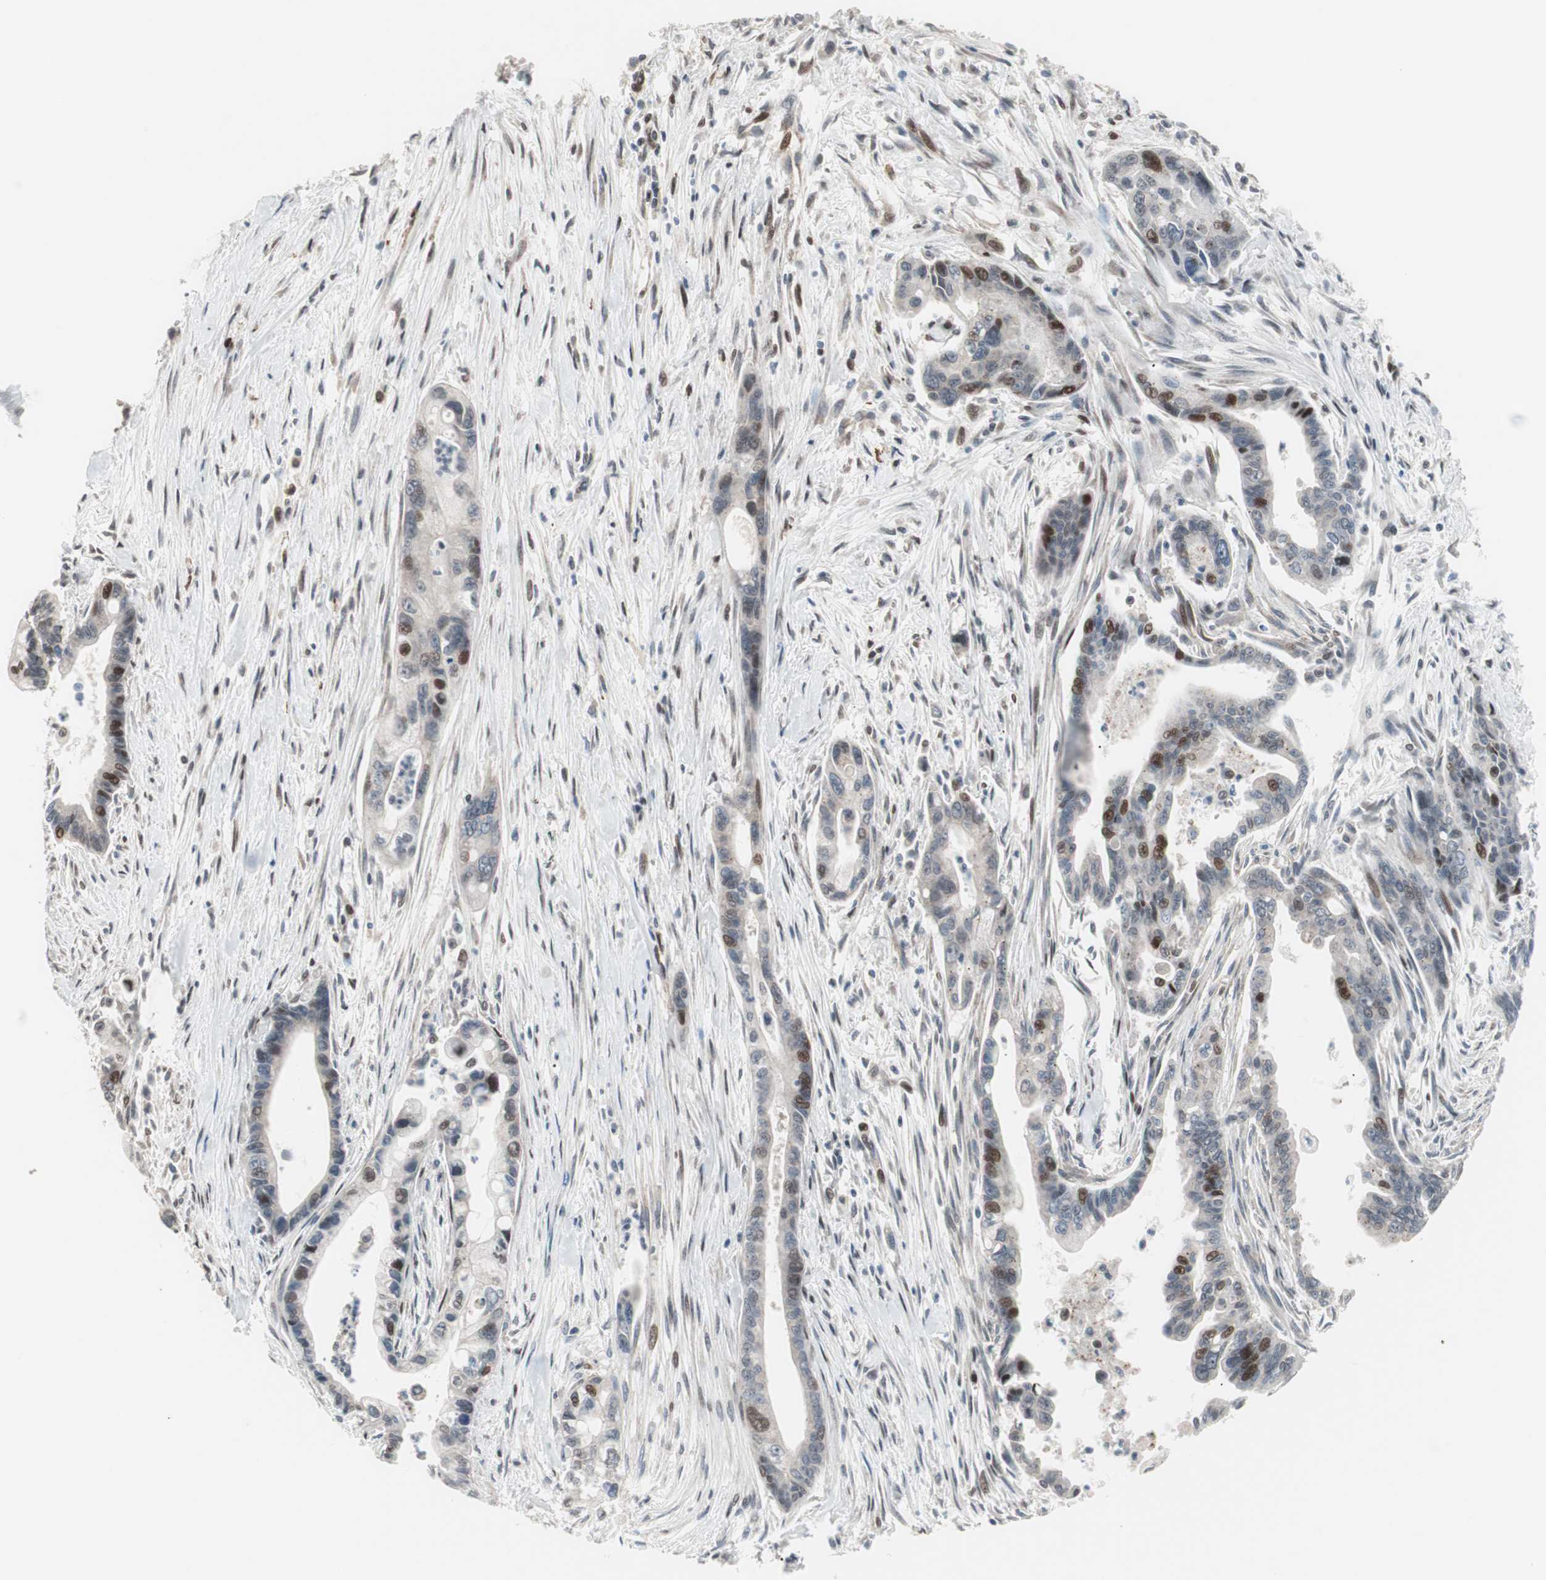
{"staining": {"intensity": "moderate", "quantity": "<25%", "location": "nuclear"}, "tissue": "pancreatic cancer", "cell_type": "Tumor cells", "image_type": "cancer", "snomed": [{"axis": "morphology", "description": "Adenocarcinoma, NOS"}, {"axis": "topography", "description": "Pancreas"}], "caption": "Immunohistochemical staining of adenocarcinoma (pancreatic) demonstrates moderate nuclear protein expression in about <25% of tumor cells. Nuclei are stained in blue.", "gene": "POLH", "patient": {"sex": "male", "age": 70}}